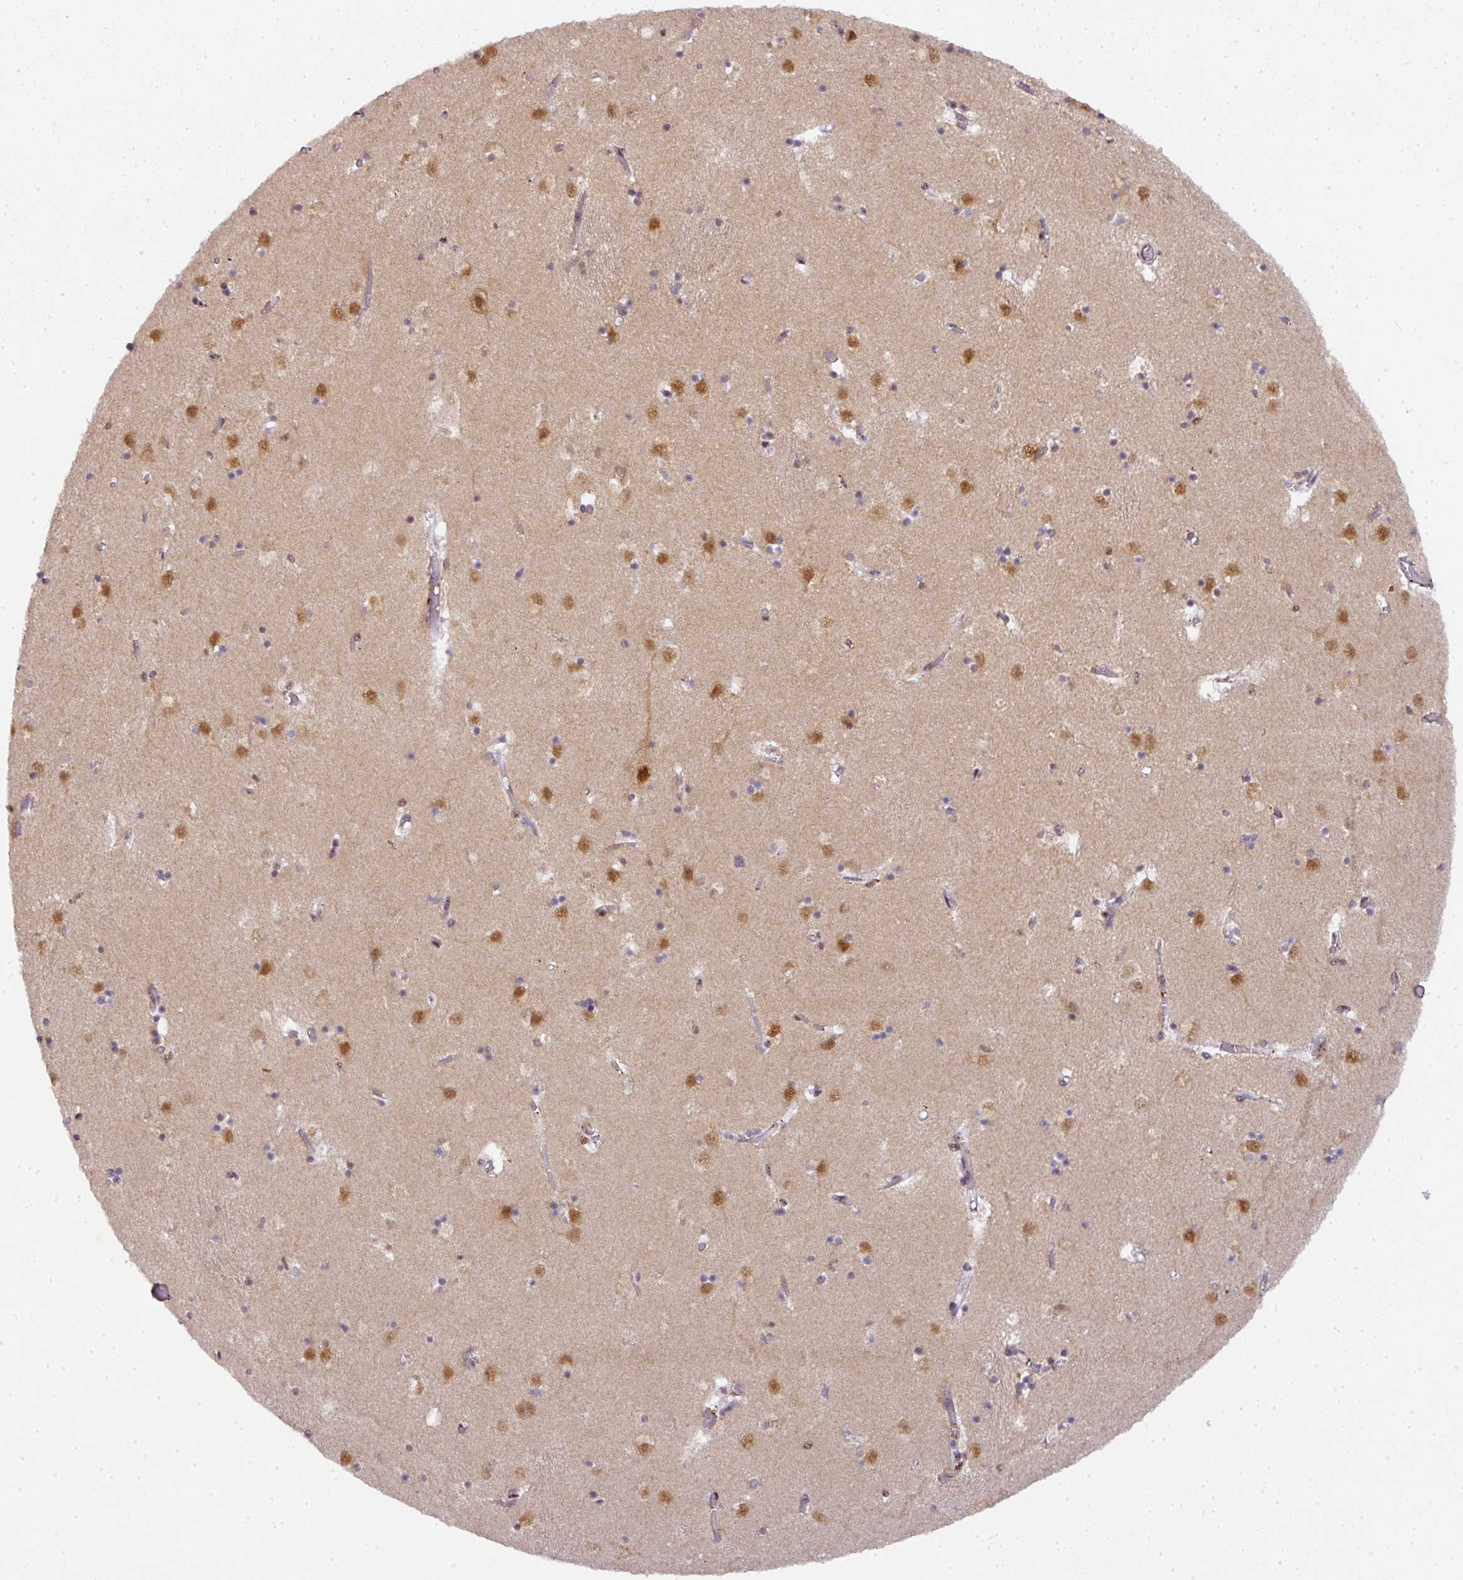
{"staining": {"intensity": "moderate", "quantity": "25%-75%", "location": "cytoplasmic/membranous,nuclear"}, "tissue": "caudate", "cell_type": "Glial cells", "image_type": "normal", "snomed": [{"axis": "morphology", "description": "Normal tissue, NOS"}, {"axis": "topography", "description": "Lateral ventricle wall"}], "caption": "High-power microscopy captured an immunohistochemistry (IHC) micrograph of benign caudate, revealing moderate cytoplasmic/membranous,nuclear staining in approximately 25%-75% of glial cells.", "gene": "RANBP9", "patient": {"sex": "male", "age": 70}}